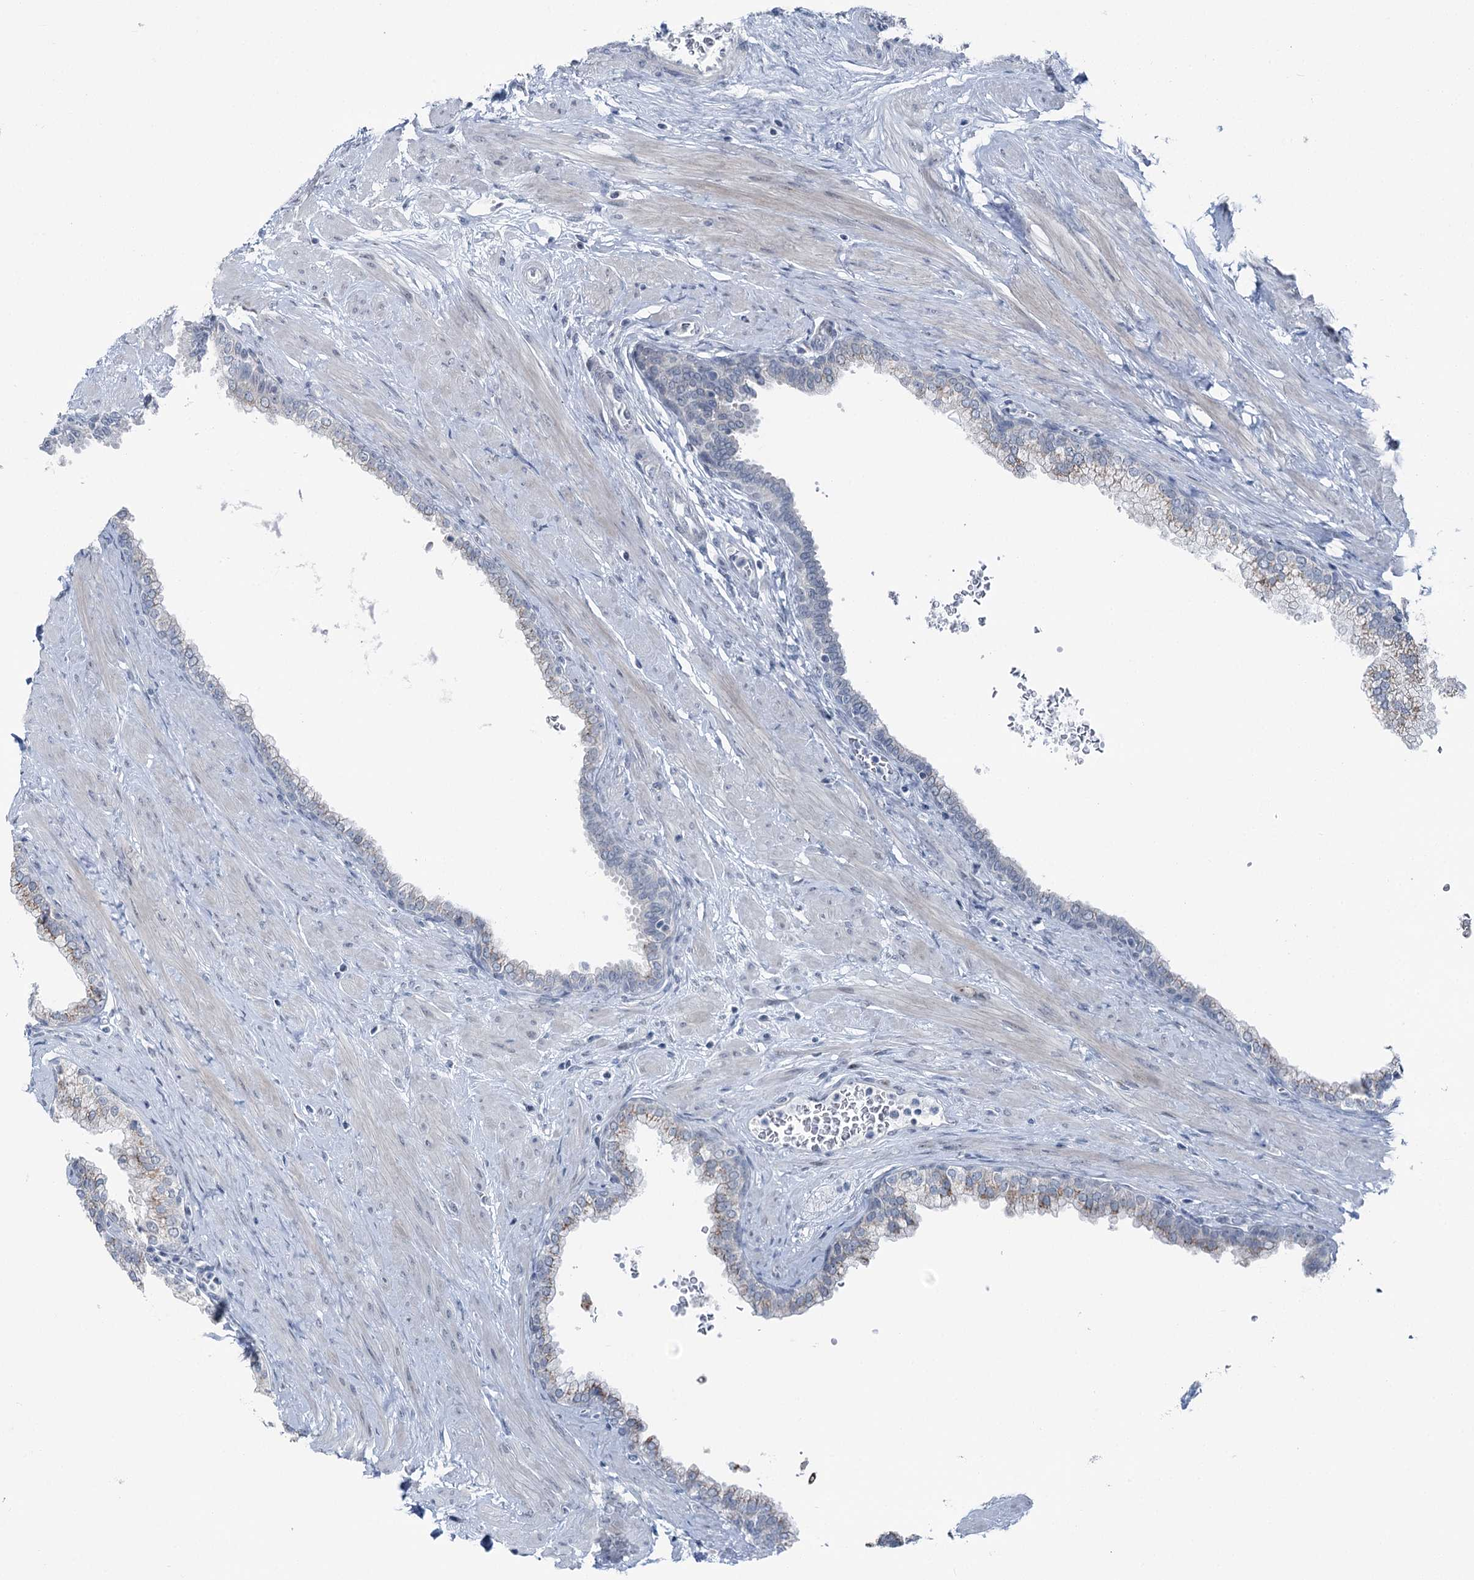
{"staining": {"intensity": "negative", "quantity": "none", "location": "none"}, "tissue": "prostate", "cell_type": "Glandular cells", "image_type": "normal", "snomed": [{"axis": "morphology", "description": "Normal tissue, NOS"}, {"axis": "morphology", "description": "Urothelial carcinoma, Low grade"}, {"axis": "topography", "description": "Urinary bladder"}, {"axis": "topography", "description": "Prostate"}], "caption": "High magnification brightfield microscopy of unremarkable prostate stained with DAB (3,3'-diaminobenzidine) (brown) and counterstained with hematoxylin (blue): glandular cells show no significant positivity. (Immunohistochemistry, brightfield microscopy, high magnification).", "gene": "STEEP1", "patient": {"sex": "male", "age": 60}}